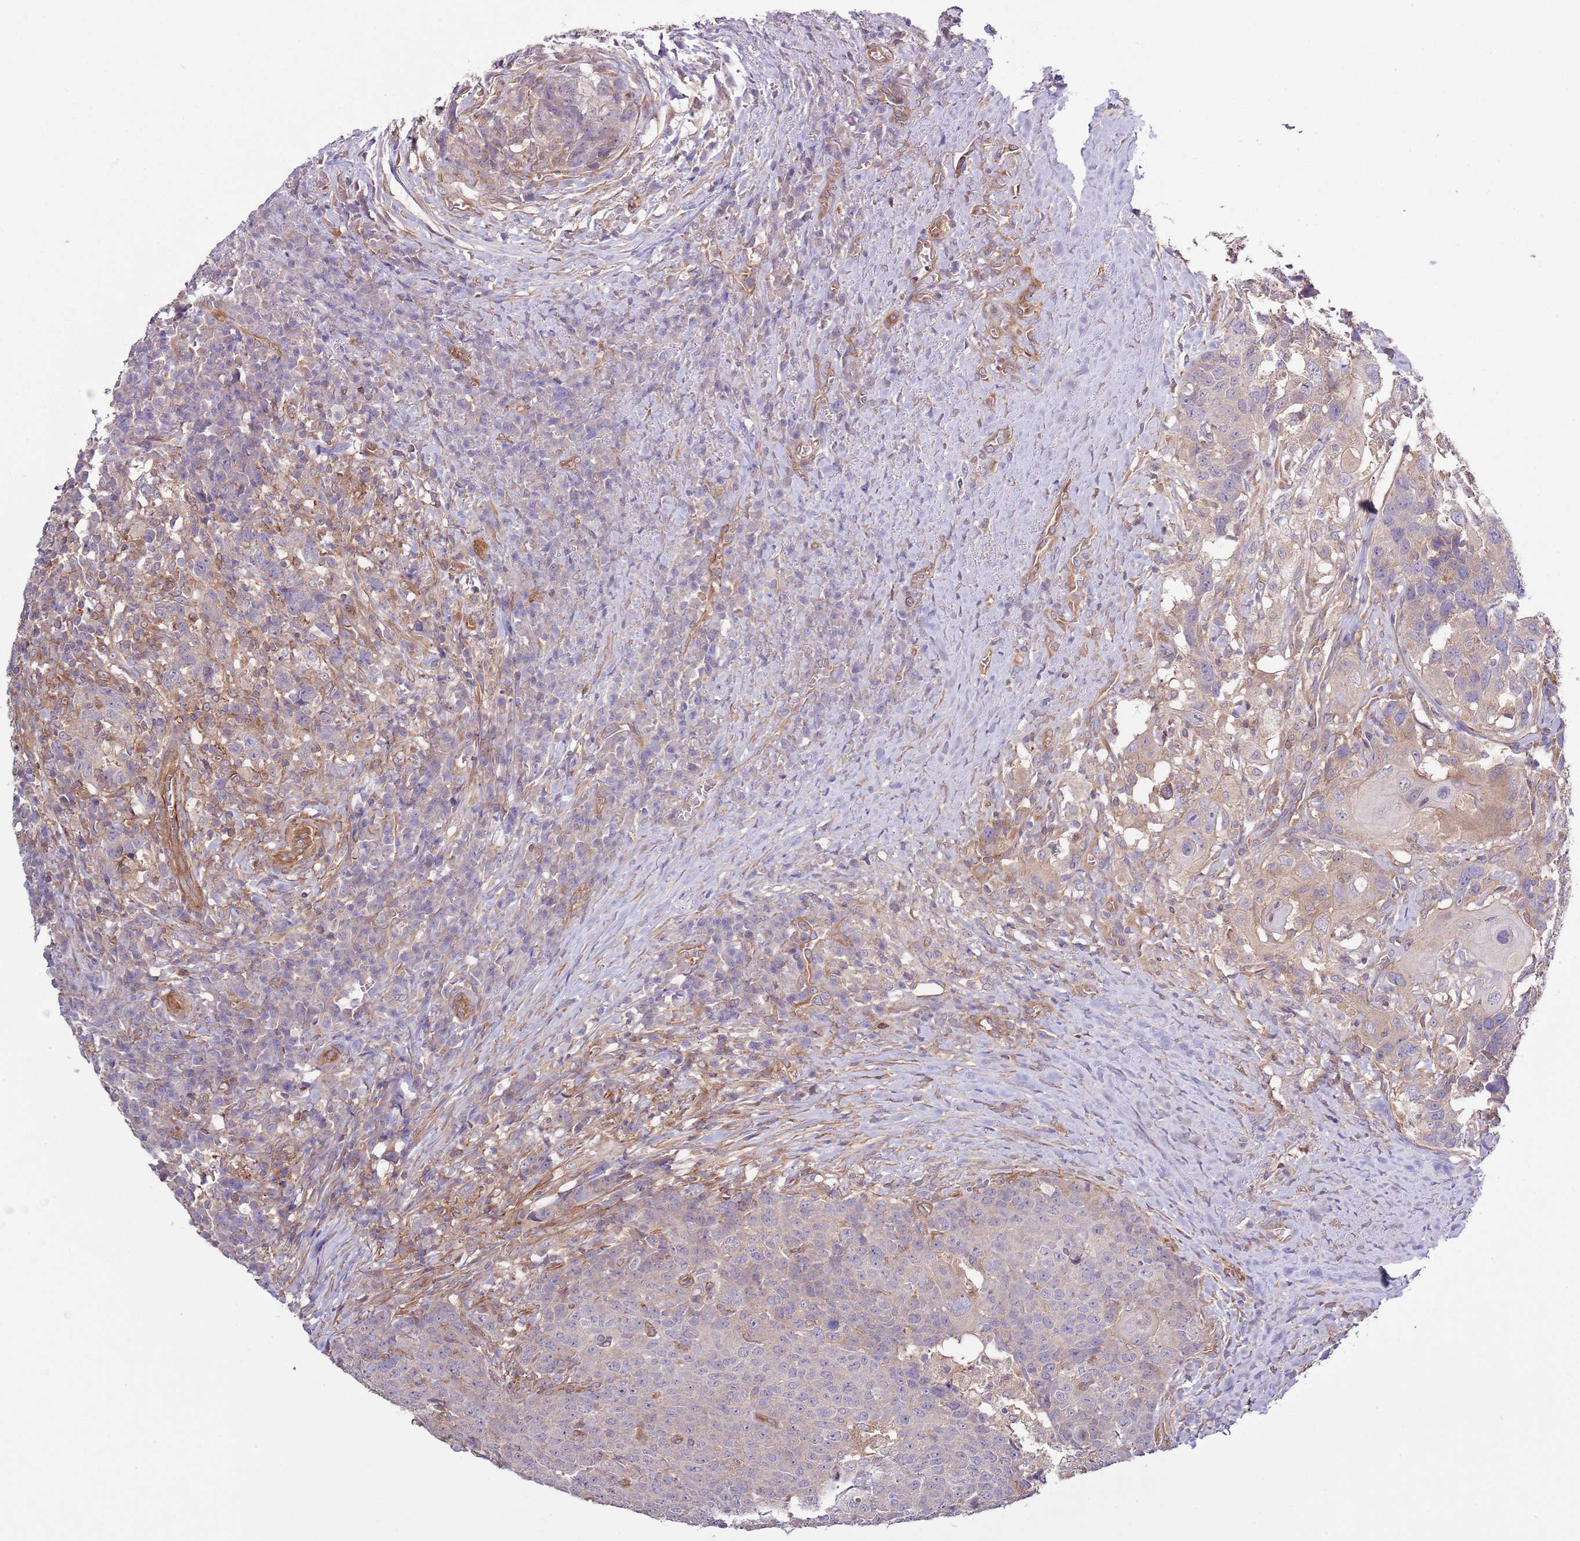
{"staining": {"intensity": "negative", "quantity": "none", "location": "none"}, "tissue": "head and neck cancer", "cell_type": "Tumor cells", "image_type": "cancer", "snomed": [{"axis": "morphology", "description": "Squamous cell carcinoma, NOS"}, {"axis": "topography", "description": "Head-Neck"}], "caption": "This photomicrograph is of squamous cell carcinoma (head and neck) stained with immunohistochemistry (IHC) to label a protein in brown with the nuclei are counter-stained blue. There is no staining in tumor cells.", "gene": "LPIN2", "patient": {"sex": "male", "age": 66}}